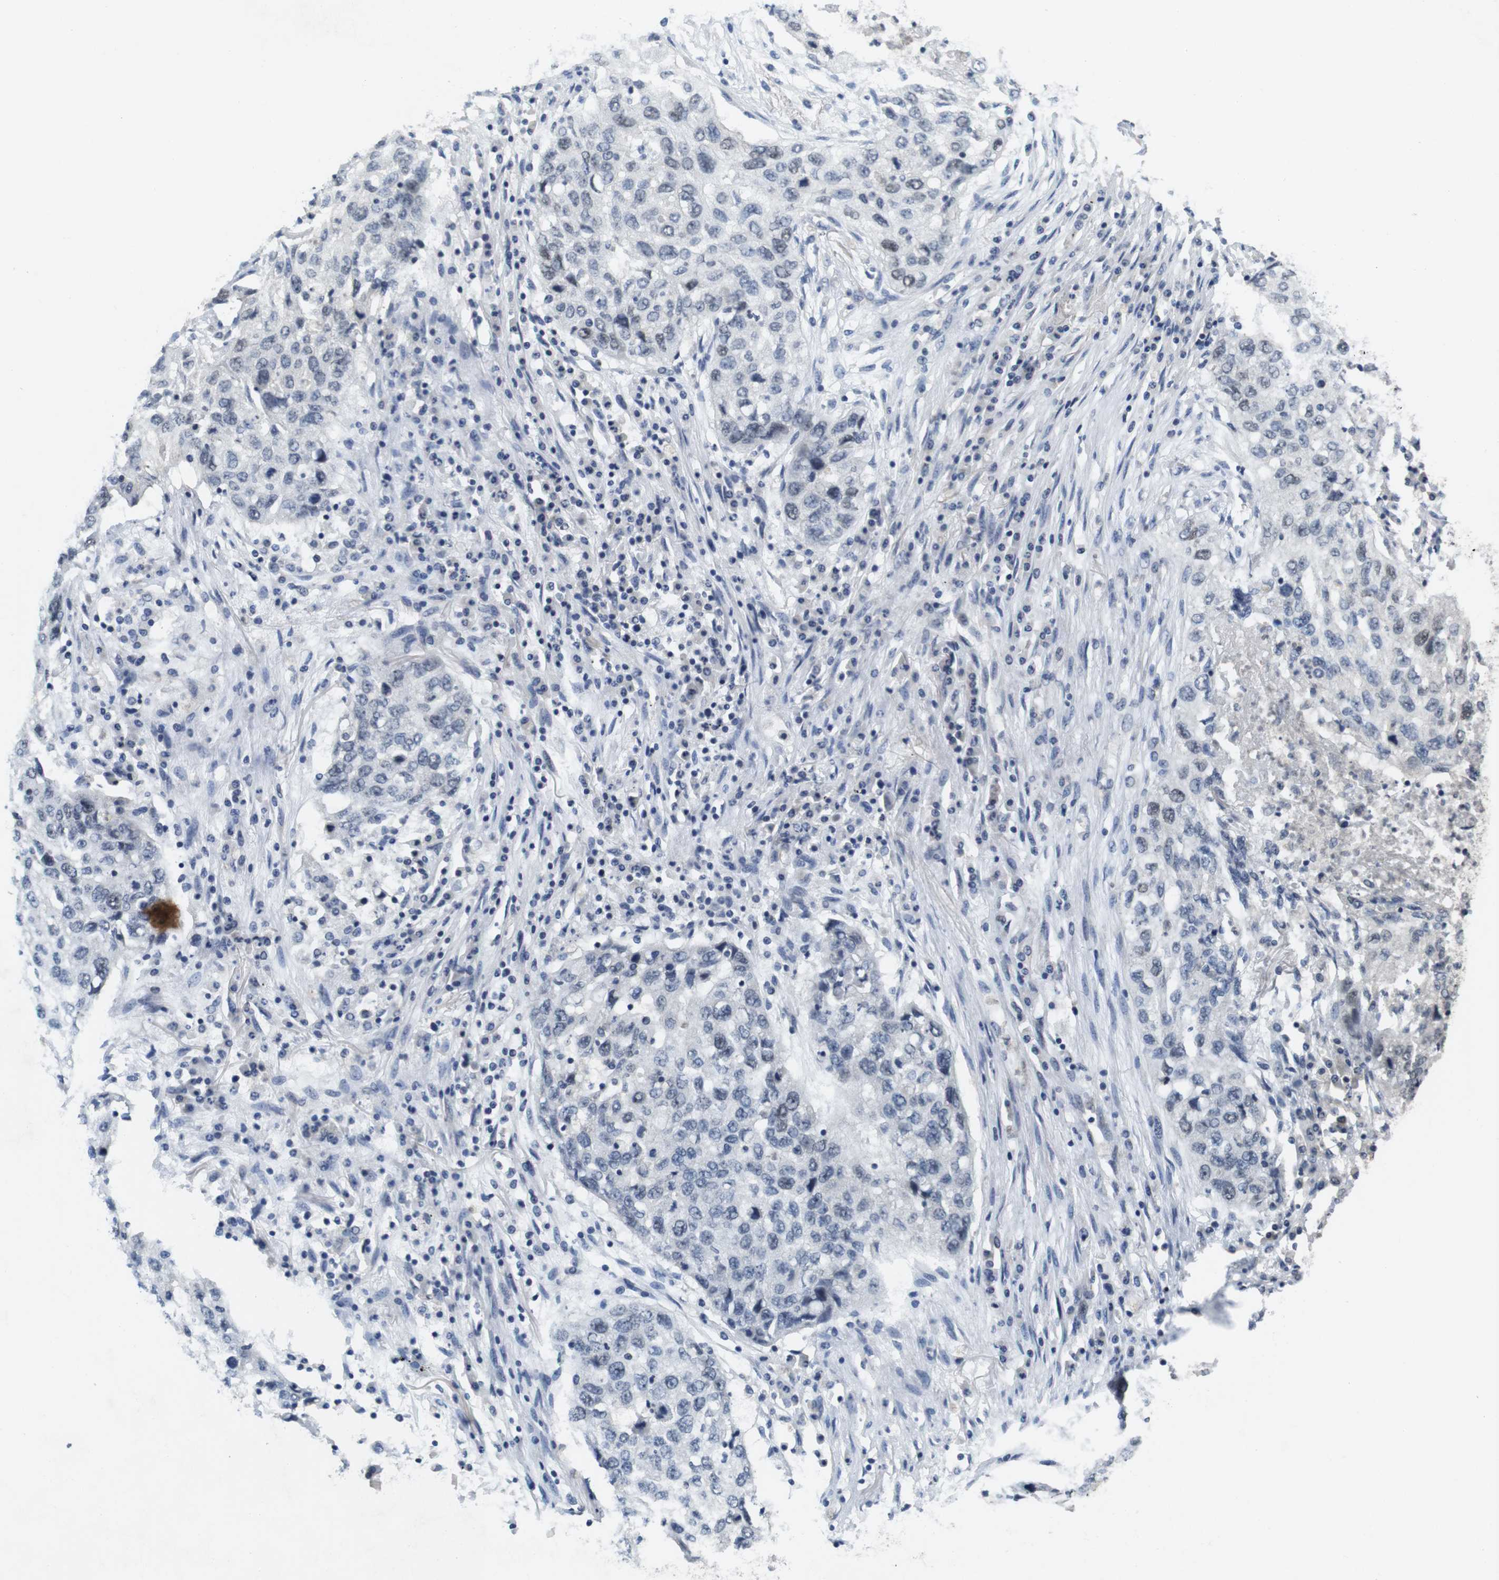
{"staining": {"intensity": "weak", "quantity": "<25%", "location": "nuclear"}, "tissue": "lung cancer", "cell_type": "Tumor cells", "image_type": "cancer", "snomed": [{"axis": "morphology", "description": "Squamous cell carcinoma, NOS"}, {"axis": "topography", "description": "Lung"}], "caption": "DAB (3,3'-diaminobenzidine) immunohistochemical staining of lung squamous cell carcinoma demonstrates no significant staining in tumor cells. (DAB (3,3'-diaminobenzidine) immunohistochemistry visualized using brightfield microscopy, high magnification).", "gene": "SKP2", "patient": {"sex": "female", "age": 63}}